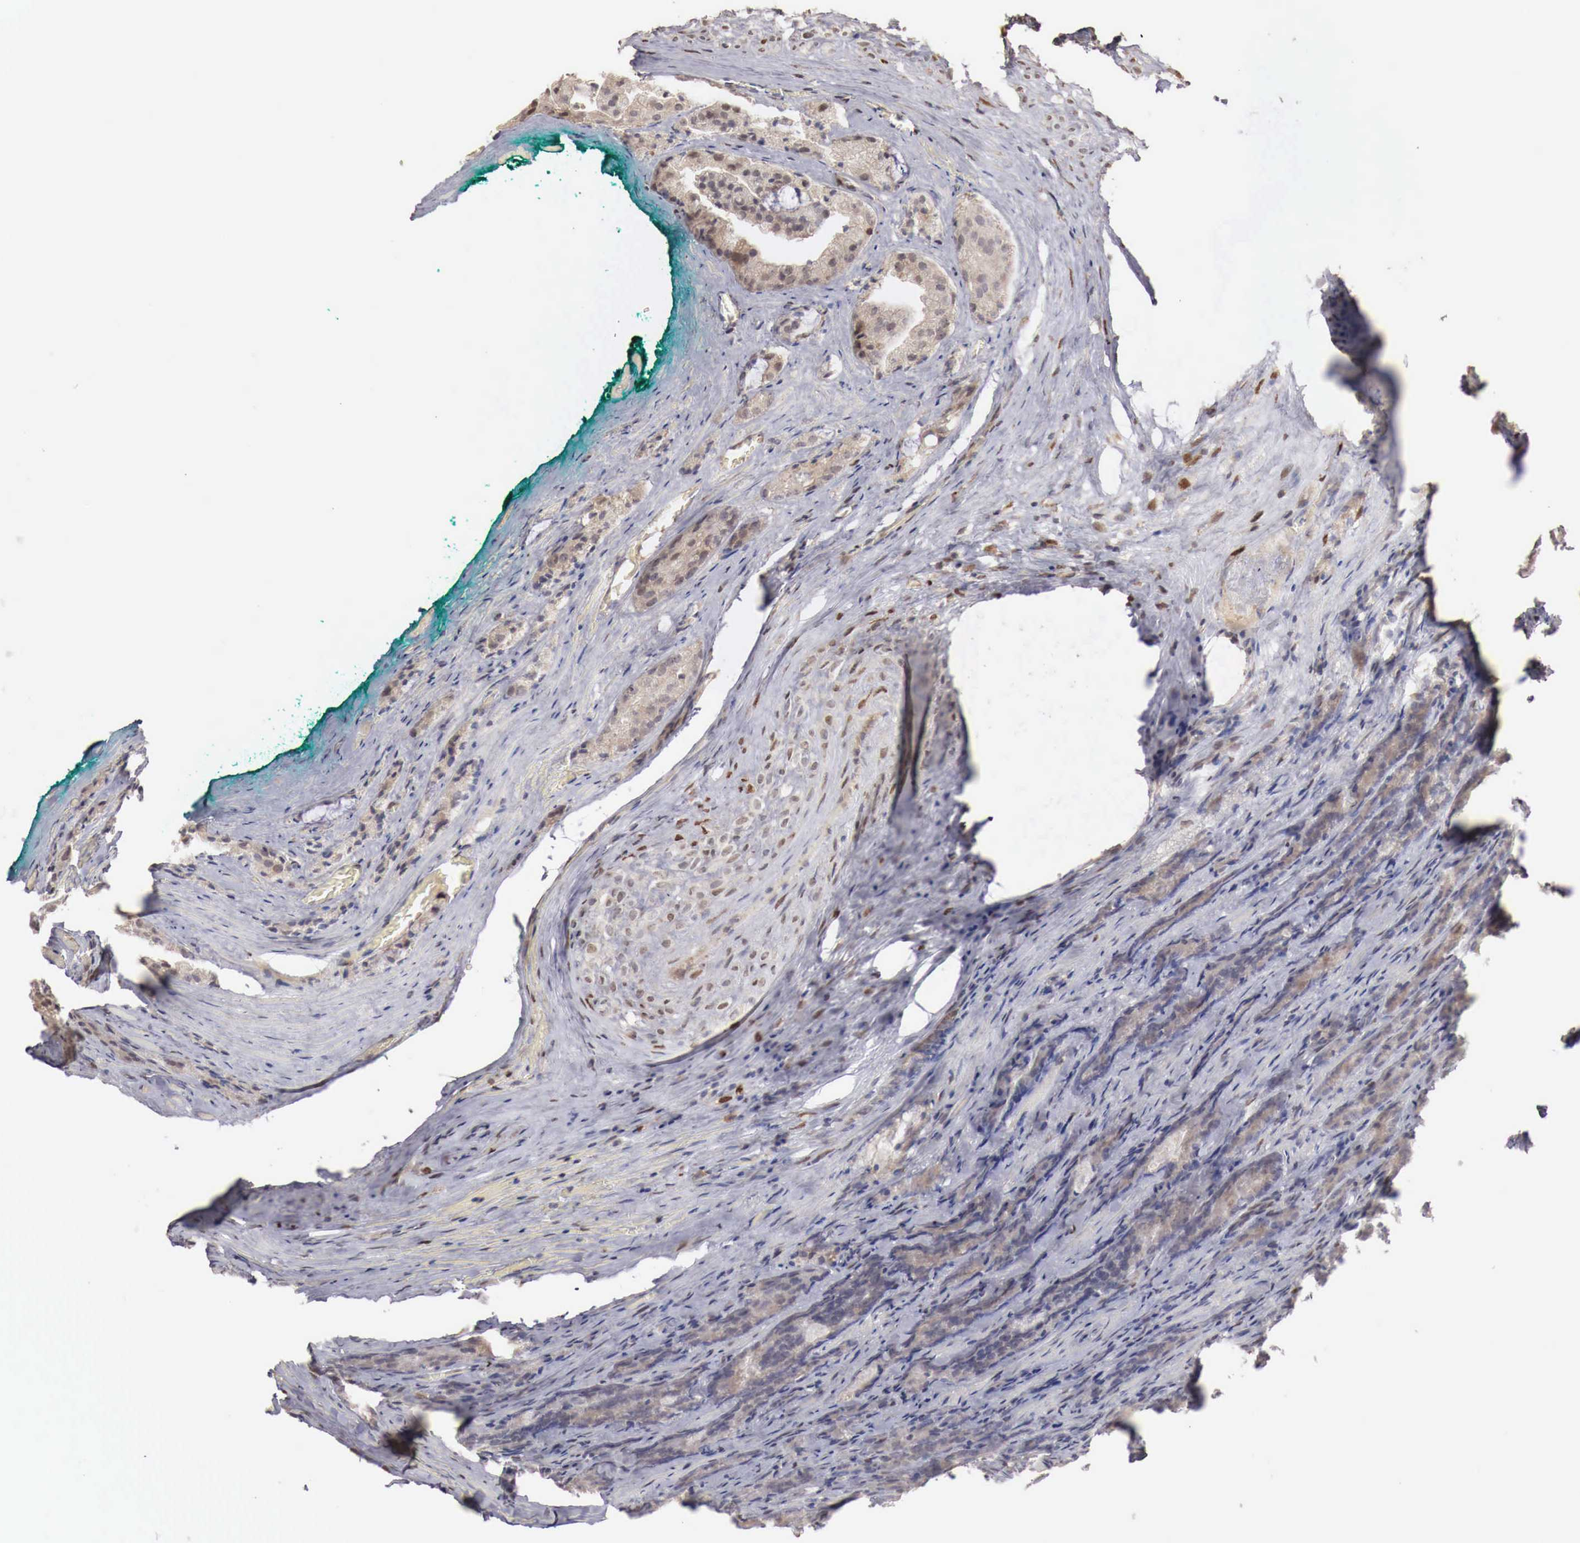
{"staining": {"intensity": "negative", "quantity": "none", "location": "none"}, "tissue": "prostate cancer", "cell_type": "Tumor cells", "image_type": "cancer", "snomed": [{"axis": "morphology", "description": "Adenocarcinoma, Medium grade"}, {"axis": "topography", "description": "Prostate"}], "caption": "This is an IHC histopathology image of human prostate medium-grade adenocarcinoma. There is no positivity in tumor cells.", "gene": "KHDRBS2", "patient": {"sex": "male", "age": 60}}